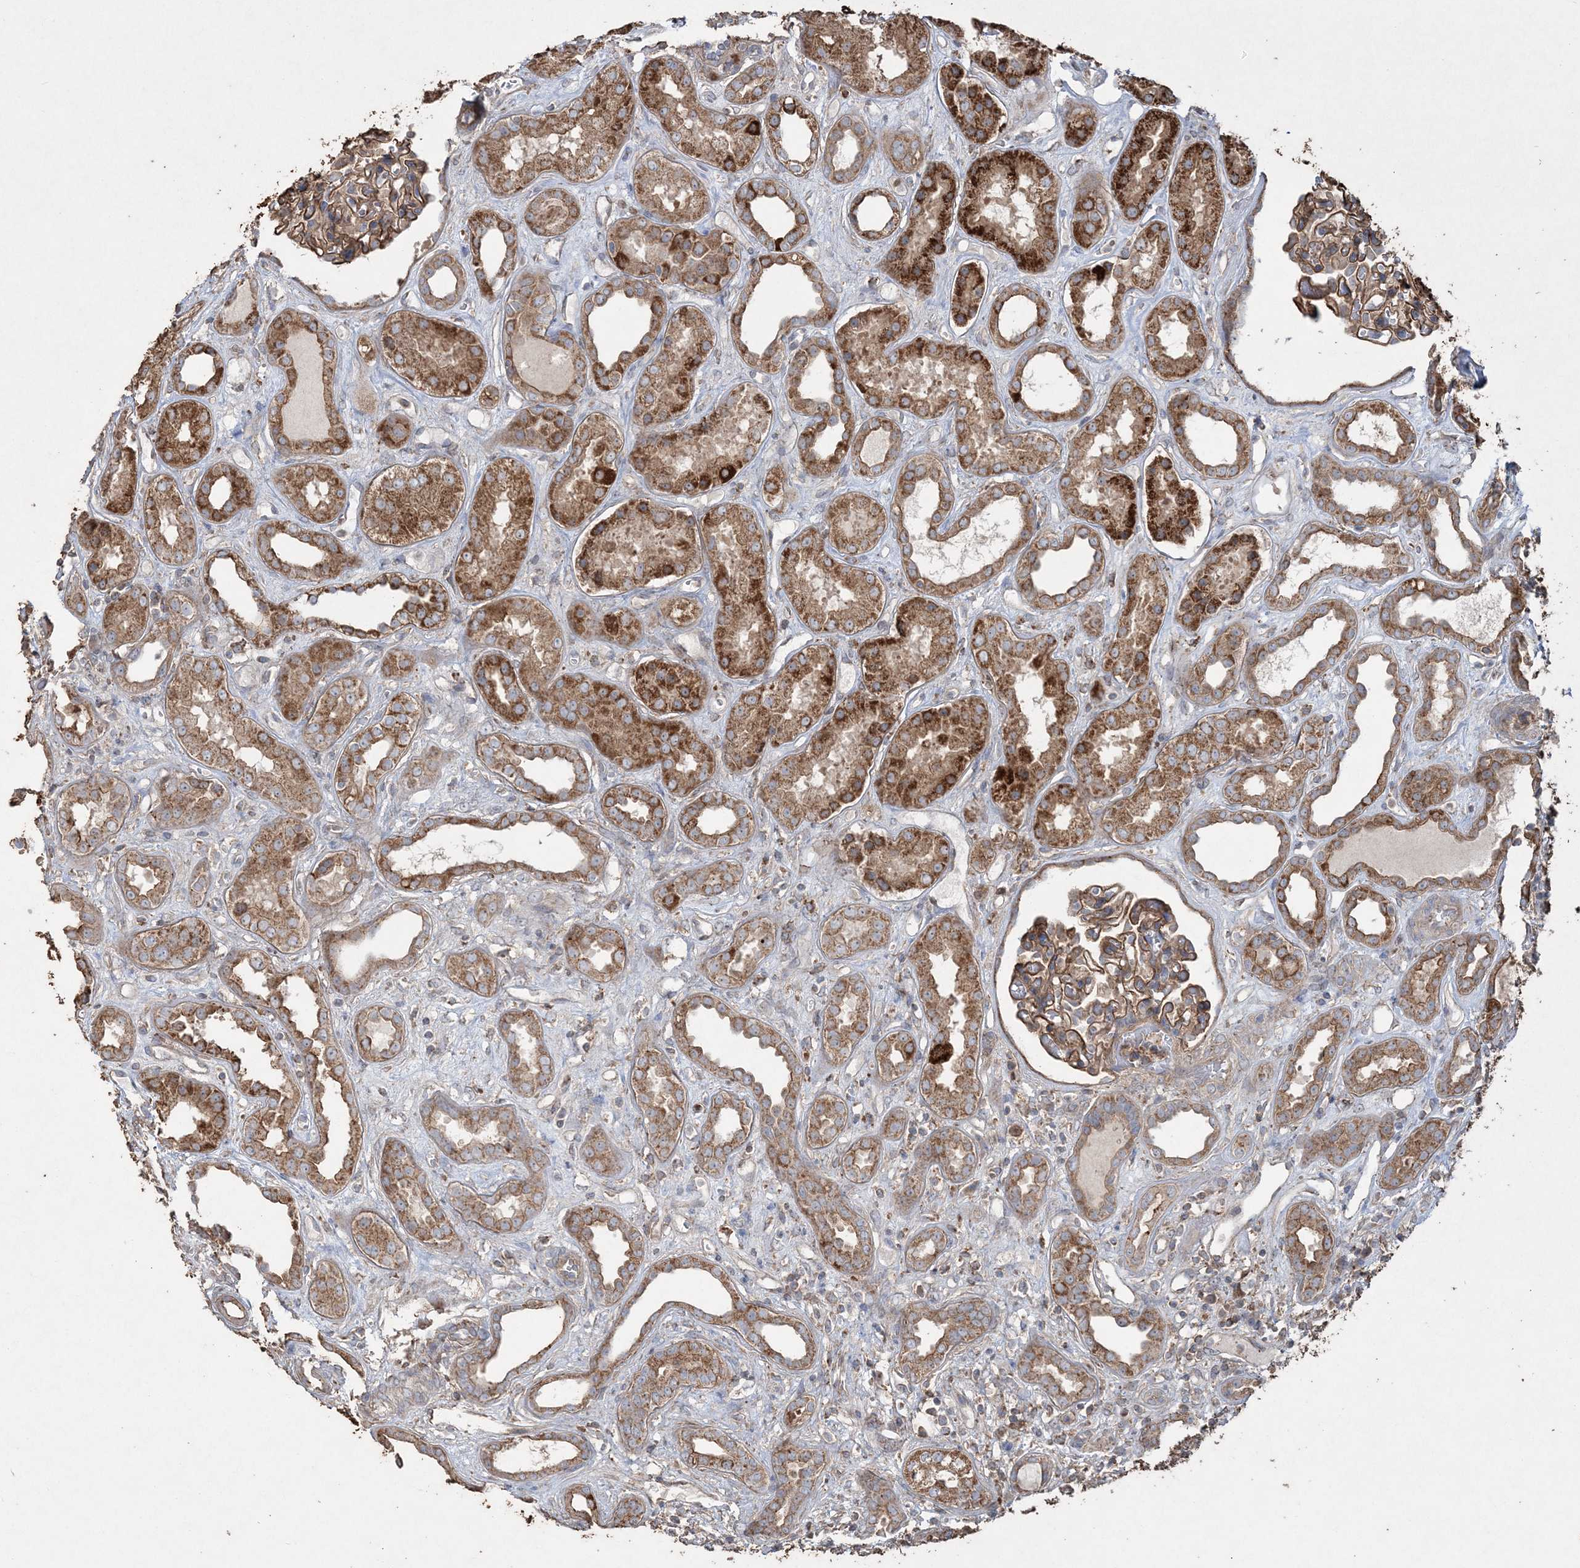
{"staining": {"intensity": "strong", "quantity": "25%-75%", "location": "cytoplasmic/membranous"}, "tissue": "kidney", "cell_type": "Cells in glomeruli", "image_type": "normal", "snomed": [{"axis": "morphology", "description": "Normal tissue, NOS"}, {"axis": "topography", "description": "Kidney"}], "caption": "This micrograph exhibits IHC staining of unremarkable kidney, with high strong cytoplasmic/membranous expression in approximately 25%-75% of cells in glomeruli.", "gene": "TTC7A", "patient": {"sex": "male", "age": 59}}